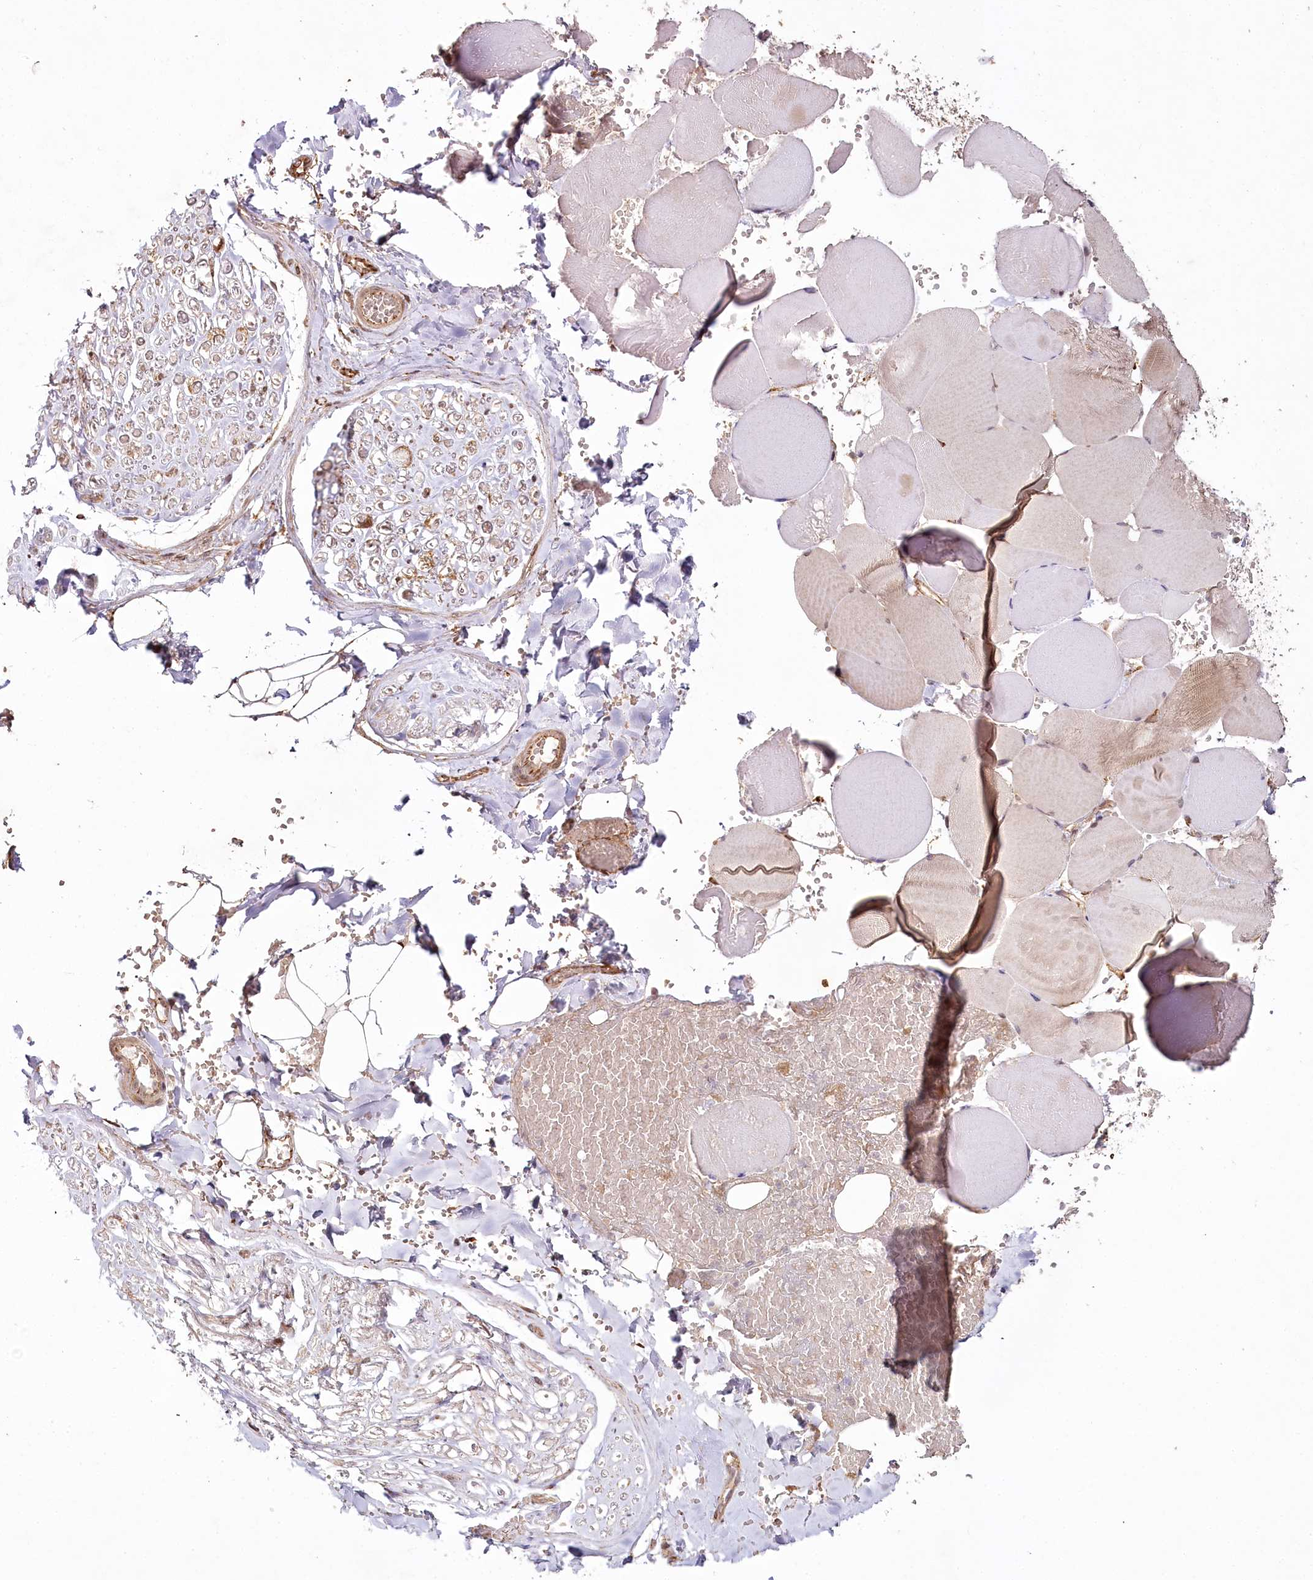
{"staining": {"intensity": "strong", "quantity": ">75%", "location": "cytoplasmic/membranous"}, "tissue": "adipose tissue", "cell_type": "Adipocytes", "image_type": "normal", "snomed": [{"axis": "morphology", "description": "Normal tissue, NOS"}, {"axis": "topography", "description": "Skeletal muscle"}, {"axis": "topography", "description": "Peripheral nerve tissue"}], "caption": "Immunohistochemistry photomicrograph of unremarkable adipose tissue stained for a protein (brown), which exhibits high levels of strong cytoplasmic/membranous positivity in approximately >75% of adipocytes.", "gene": "ALKBH8", "patient": {"sex": "female", "age": 55}}